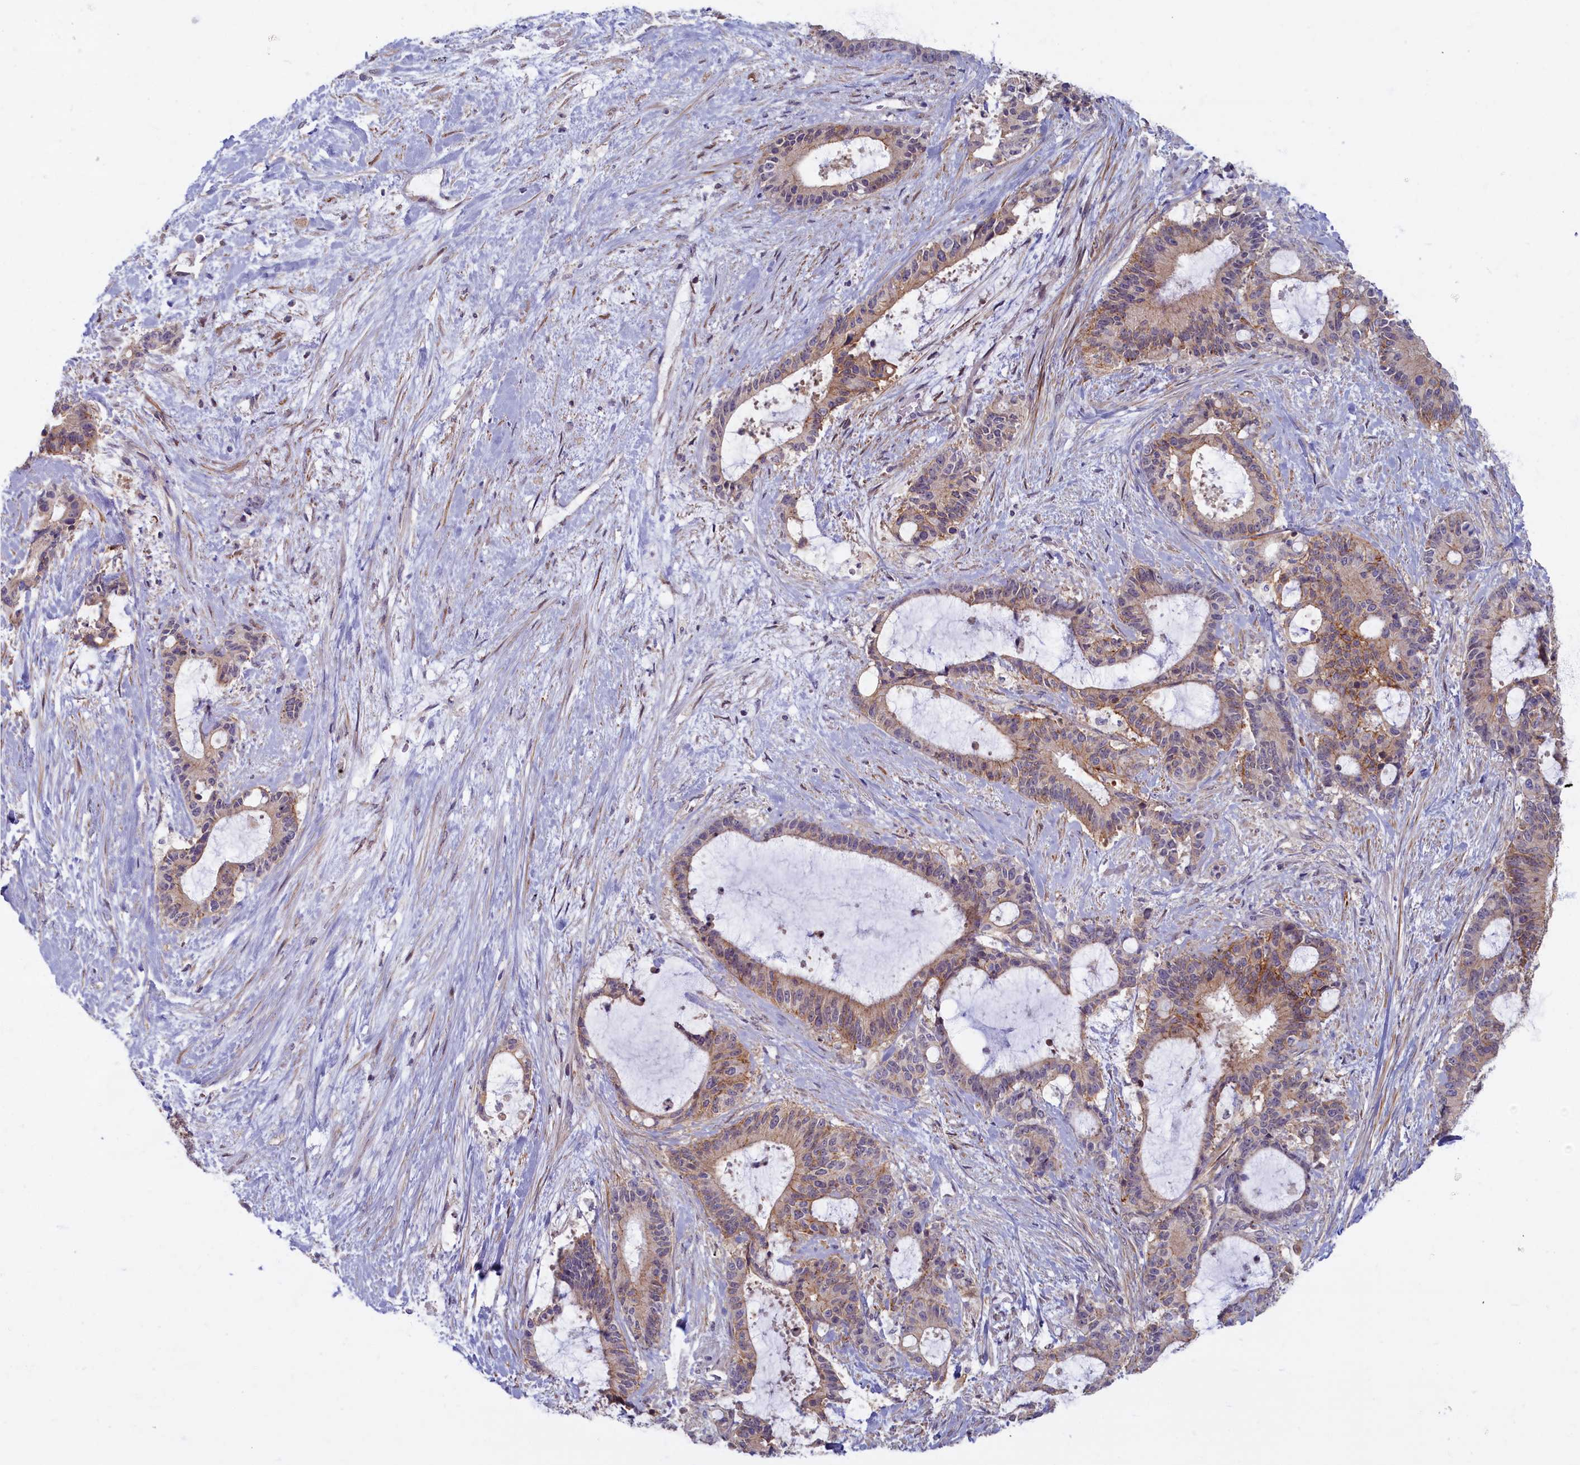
{"staining": {"intensity": "weak", "quantity": "25%-75%", "location": "cytoplasmic/membranous"}, "tissue": "liver cancer", "cell_type": "Tumor cells", "image_type": "cancer", "snomed": [{"axis": "morphology", "description": "Normal tissue, NOS"}, {"axis": "morphology", "description": "Cholangiocarcinoma"}, {"axis": "topography", "description": "Liver"}, {"axis": "topography", "description": "Peripheral nerve tissue"}], "caption": "Immunohistochemistry (IHC) (DAB) staining of human liver cancer (cholangiocarcinoma) displays weak cytoplasmic/membranous protein positivity in approximately 25%-75% of tumor cells. Using DAB (3,3'-diaminobenzidine) (brown) and hematoxylin (blue) stains, captured at high magnification using brightfield microscopy.", "gene": "TRPM4", "patient": {"sex": "female", "age": 73}}